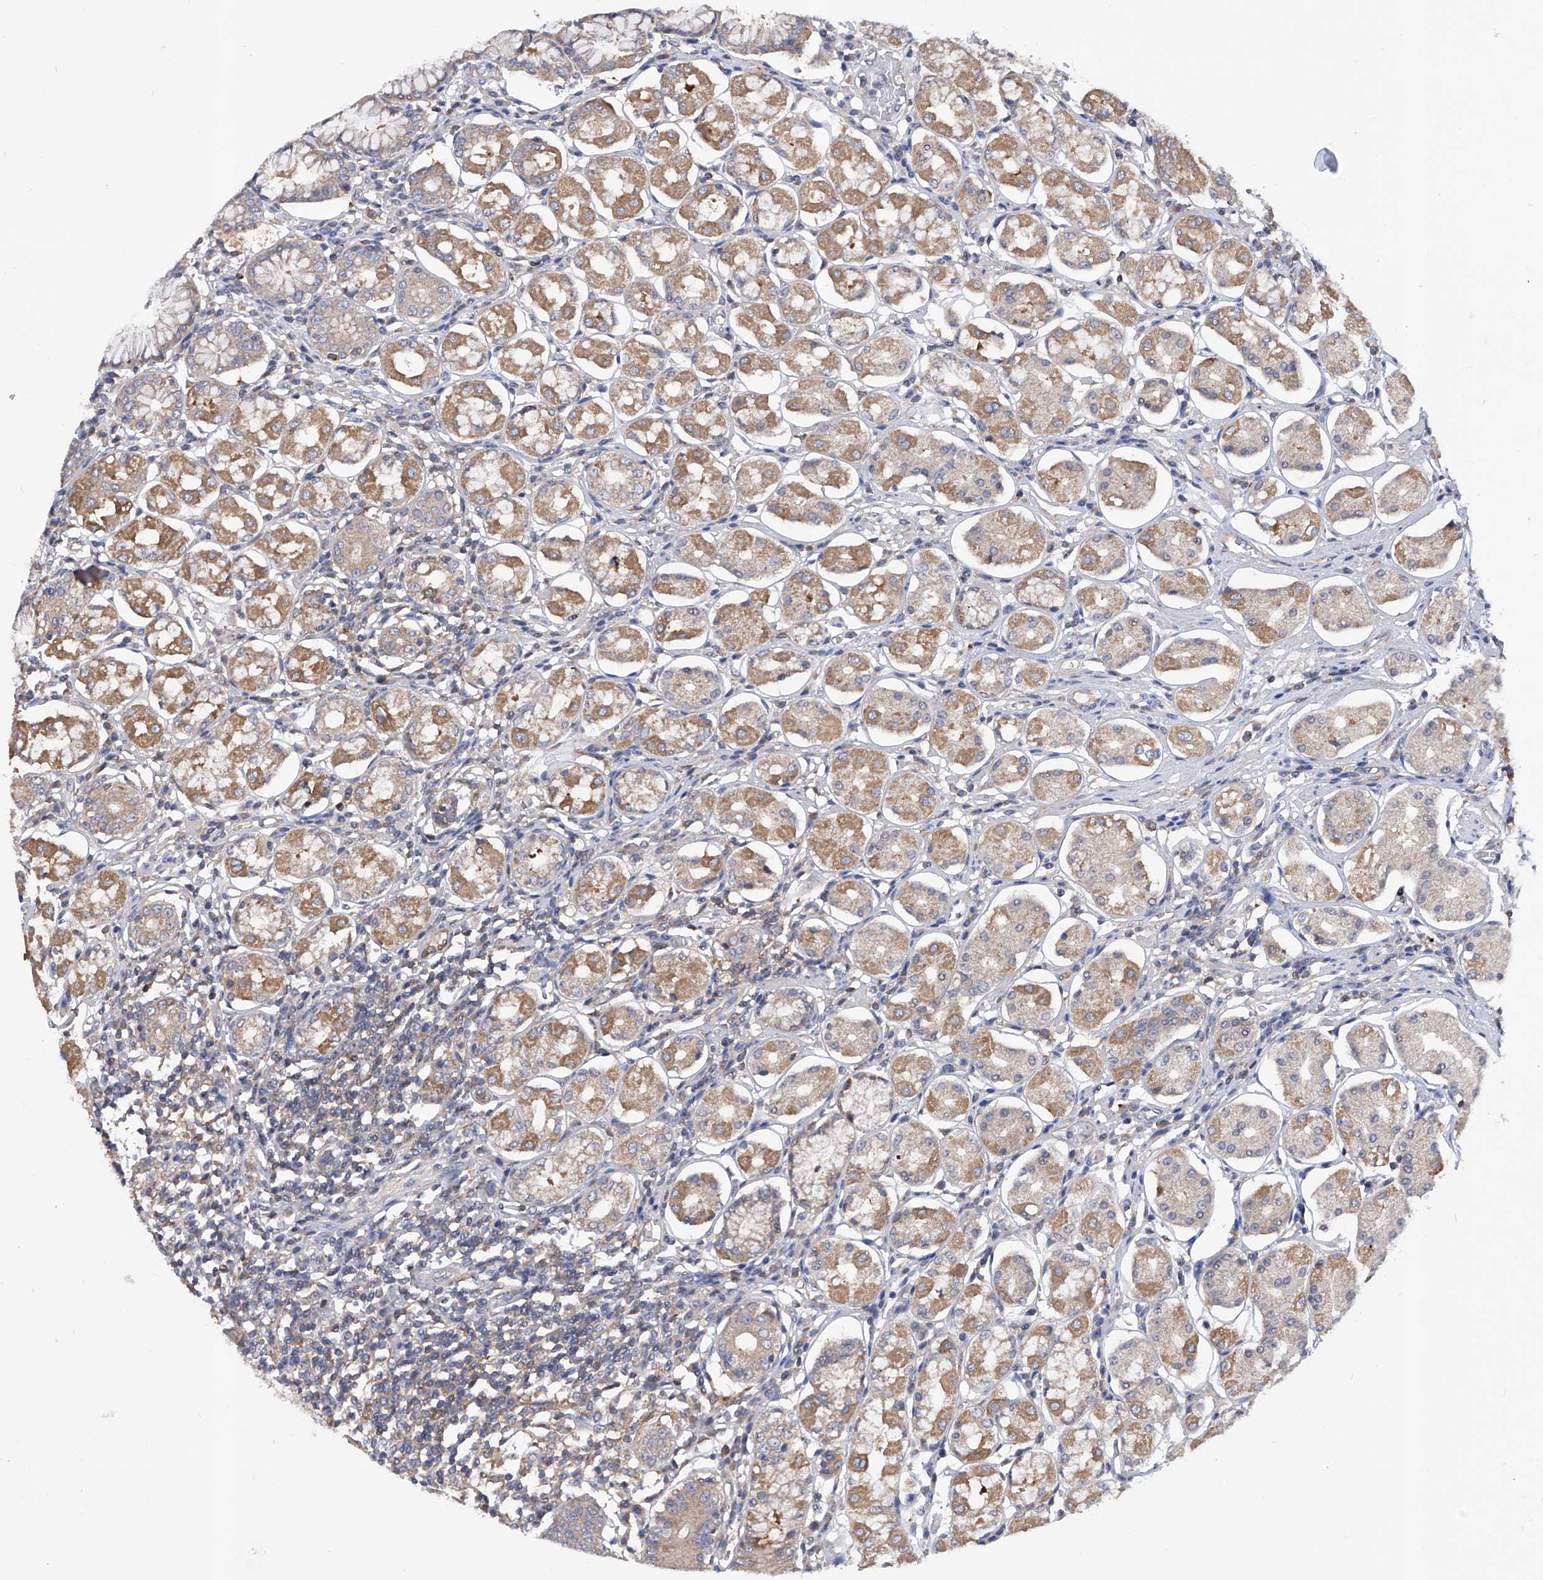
{"staining": {"intensity": "moderate", "quantity": ">75%", "location": "cytoplasmic/membranous"}, "tissue": "stomach", "cell_type": "Glandular cells", "image_type": "normal", "snomed": [{"axis": "morphology", "description": "Normal tissue, NOS"}, {"axis": "topography", "description": "Stomach, lower"}], "caption": "A high-resolution micrograph shows immunohistochemistry staining of unremarkable stomach, which reveals moderate cytoplasmic/membranous staining in about >75% of glandular cells.", "gene": "SPATA20", "patient": {"sex": "female", "age": 56}}